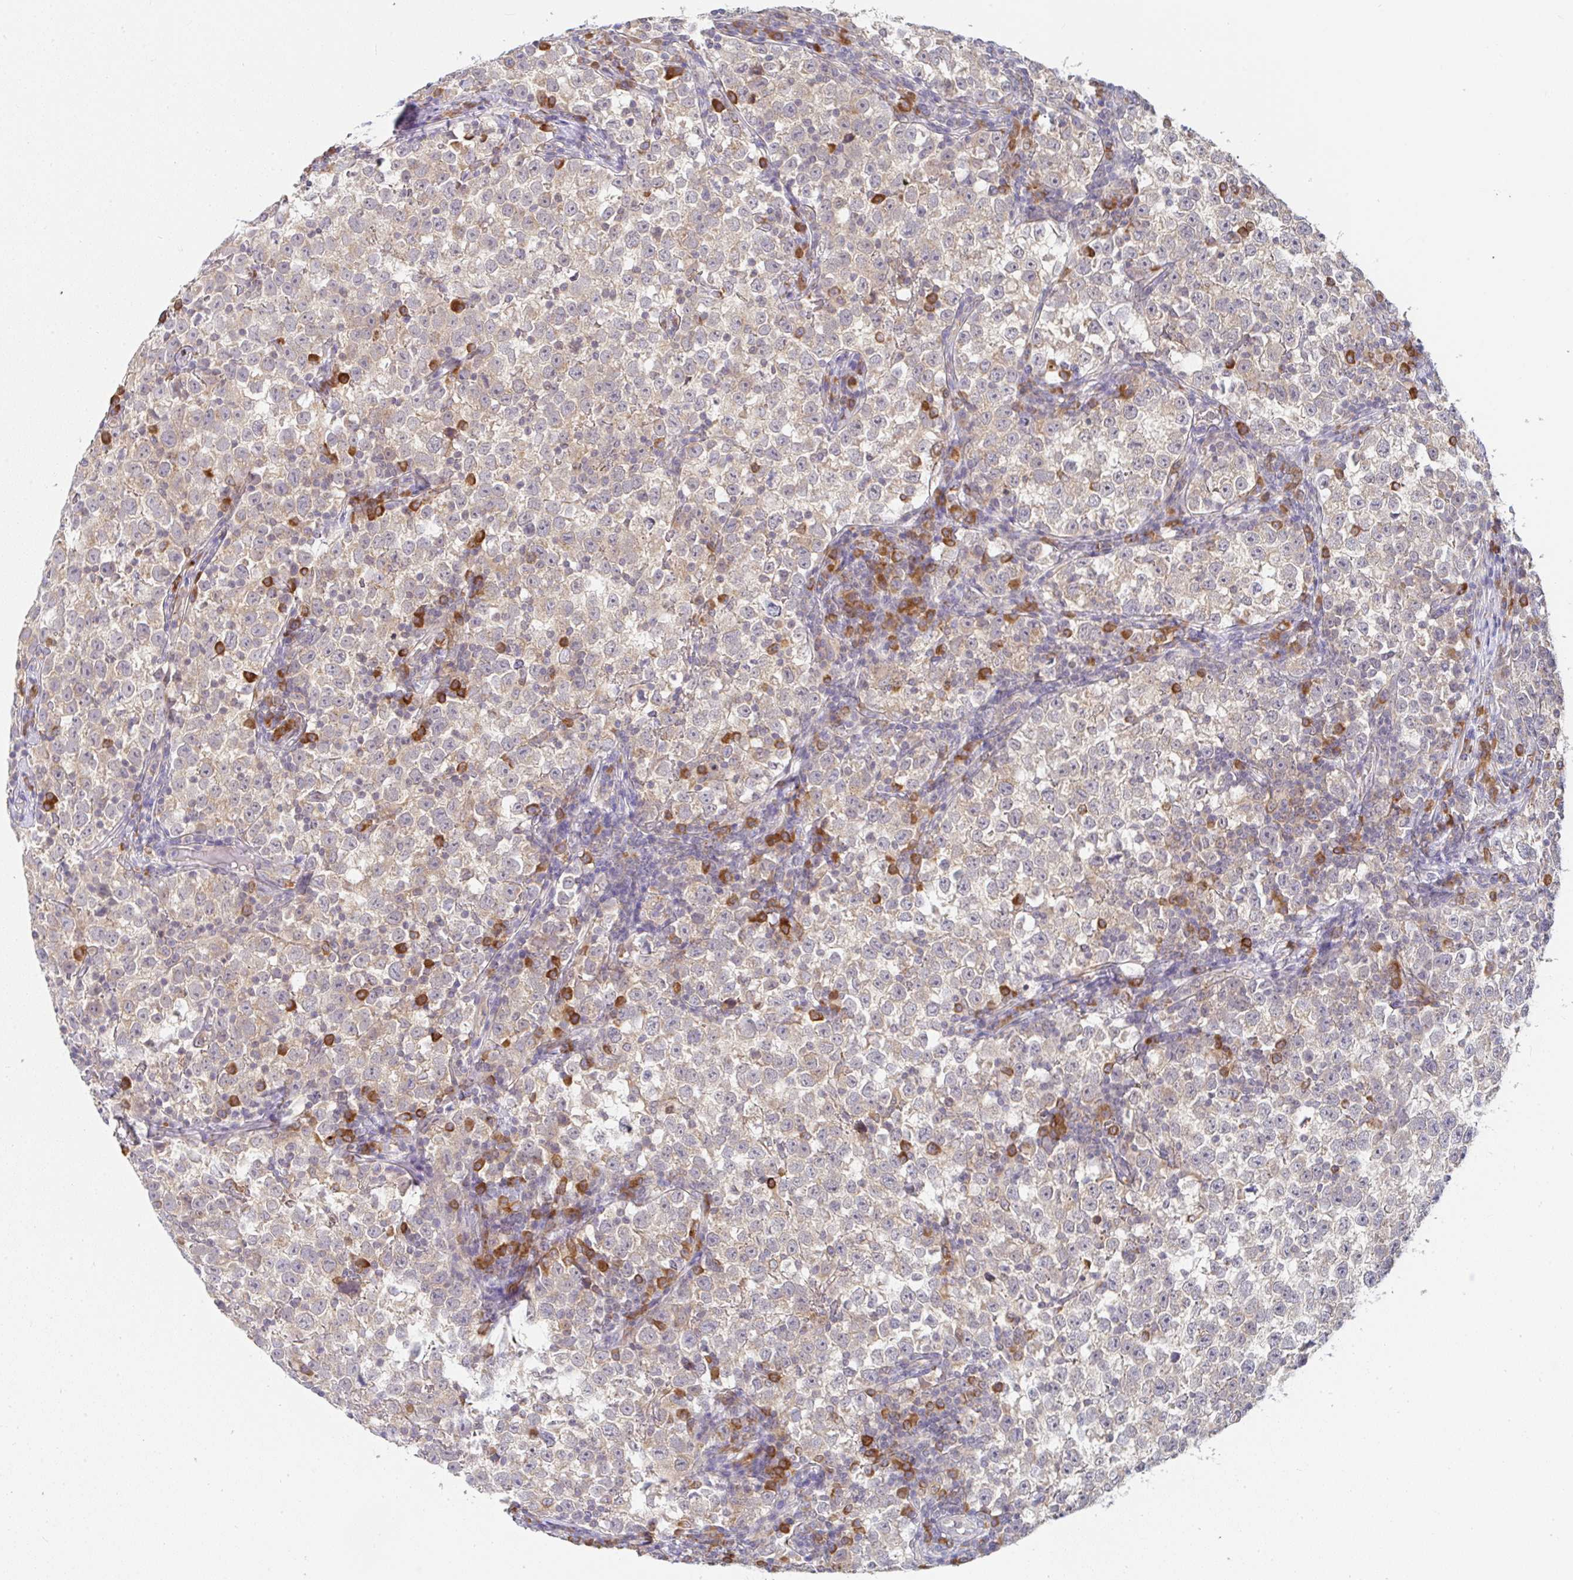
{"staining": {"intensity": "weak", "quantity": ">75%", "location": "cytoplasmic/membranous"}, "tissue": "testis cancer", "cell_type": "Tumor cells", "image_type": "cancer", "snomed": [{"axis": "morphology", "description": "Normal tissue, NOS"}, {"axis": "morphology", "description": "Seminoma, NOS"}, {"axis": "topography", "description": "Testis"}], "caption": "Testis cancer (seminoma) tissue reveals weak cytoplasmic/membranous staining in about >75% of tumor cells", "gene": "DERL2", "patient": {"sex": "male", "age": 43}}